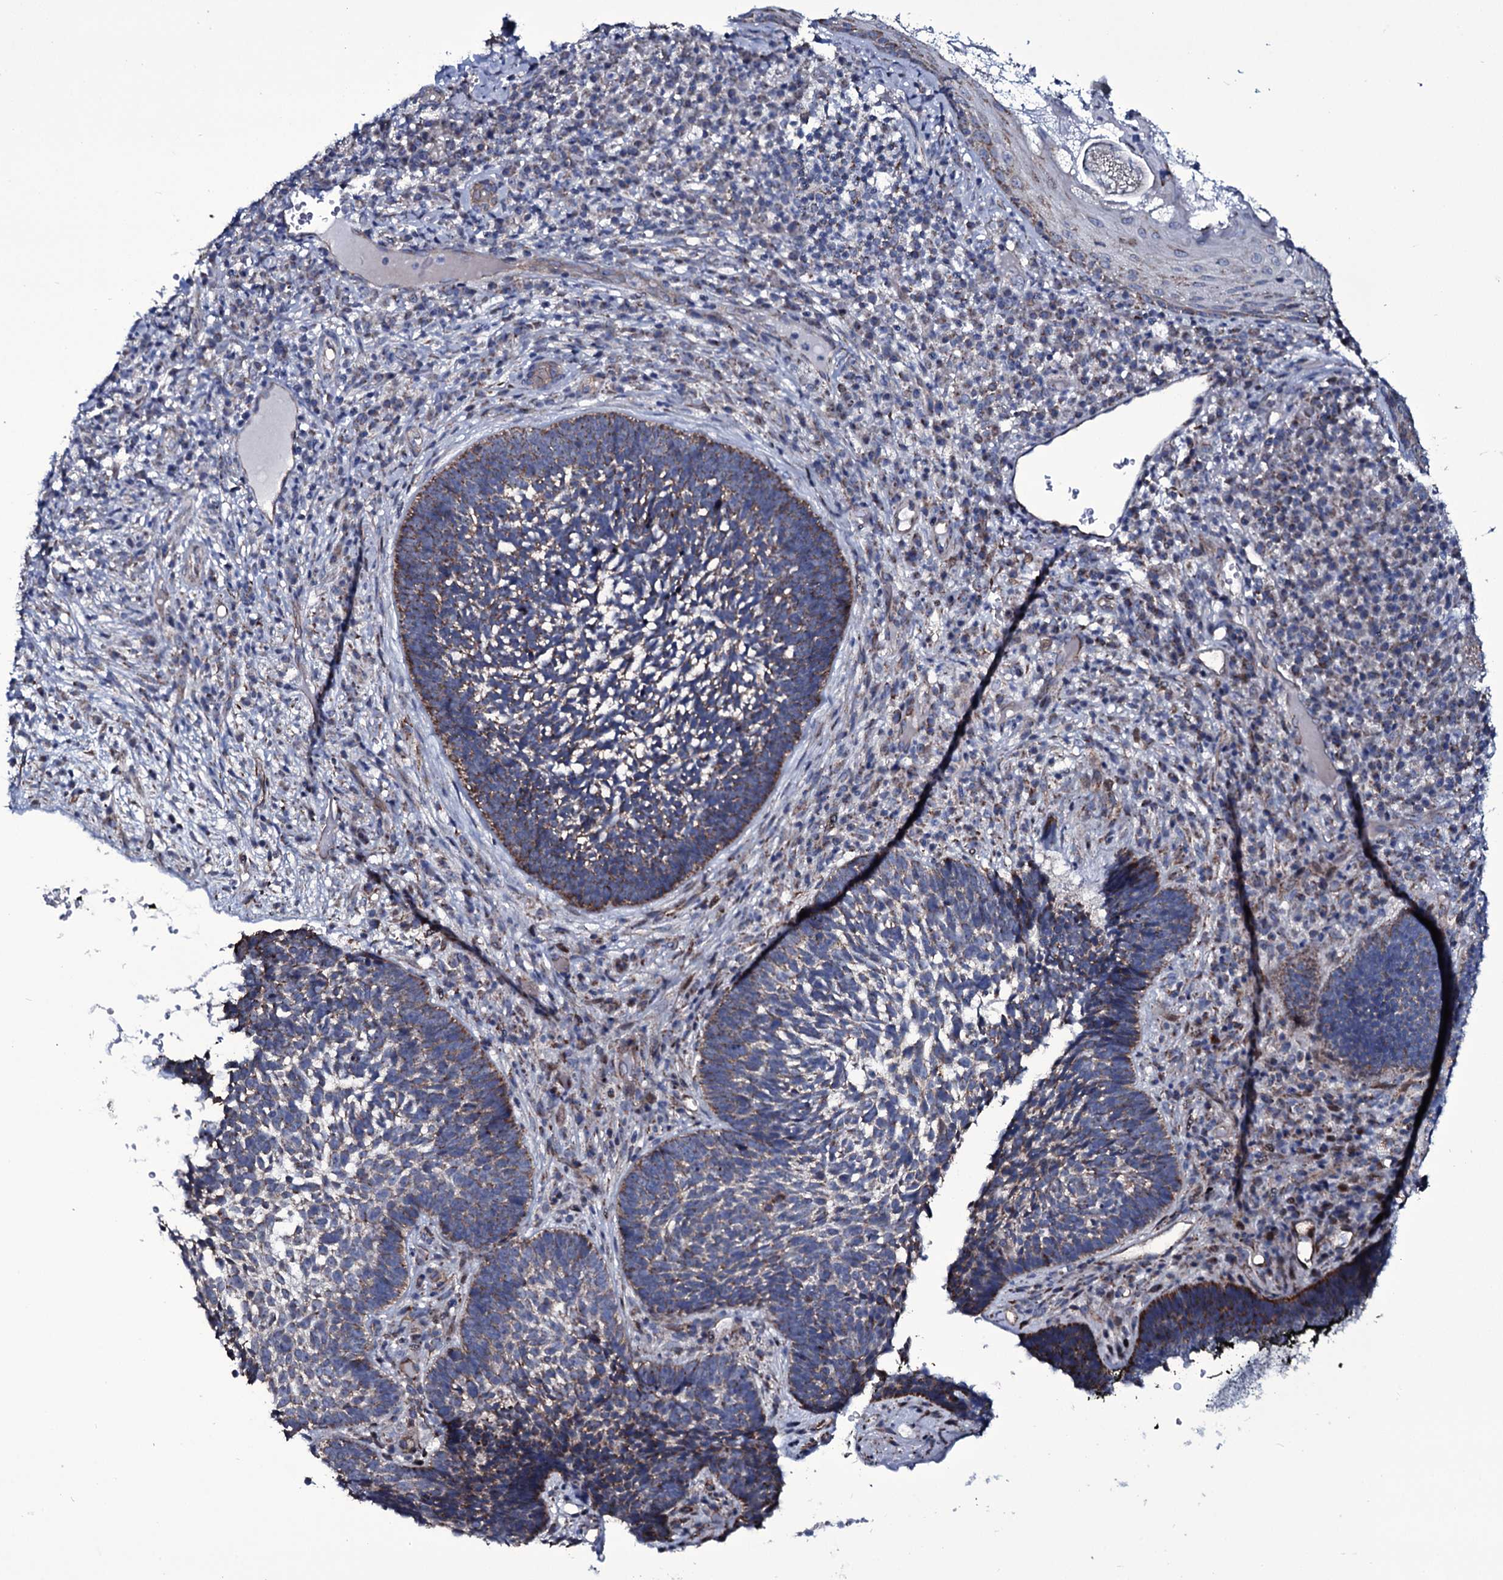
{"staining": {"intensity": "moderate", "quantity": ">75%", "location": "cytoplasmic/membranous"}, "tissue": "skin cancer", "cell_type": "Tumor cells", "image_type": "cancer", "snomed": [{"axis": "morphology", "description": "Basal cell carcinoma"}, {"axis": "topography", "description": "Skin"}], "caption": "An immunohistochemistry (IHC) histopathology image of tumor tissue is shown. Protein staining in brown shows moderate cytoplasmic/membranous positivity in skin cancer within tumor cells.", "gene": "WIPF3", "patient": {"sex": "male", "age": 88}}